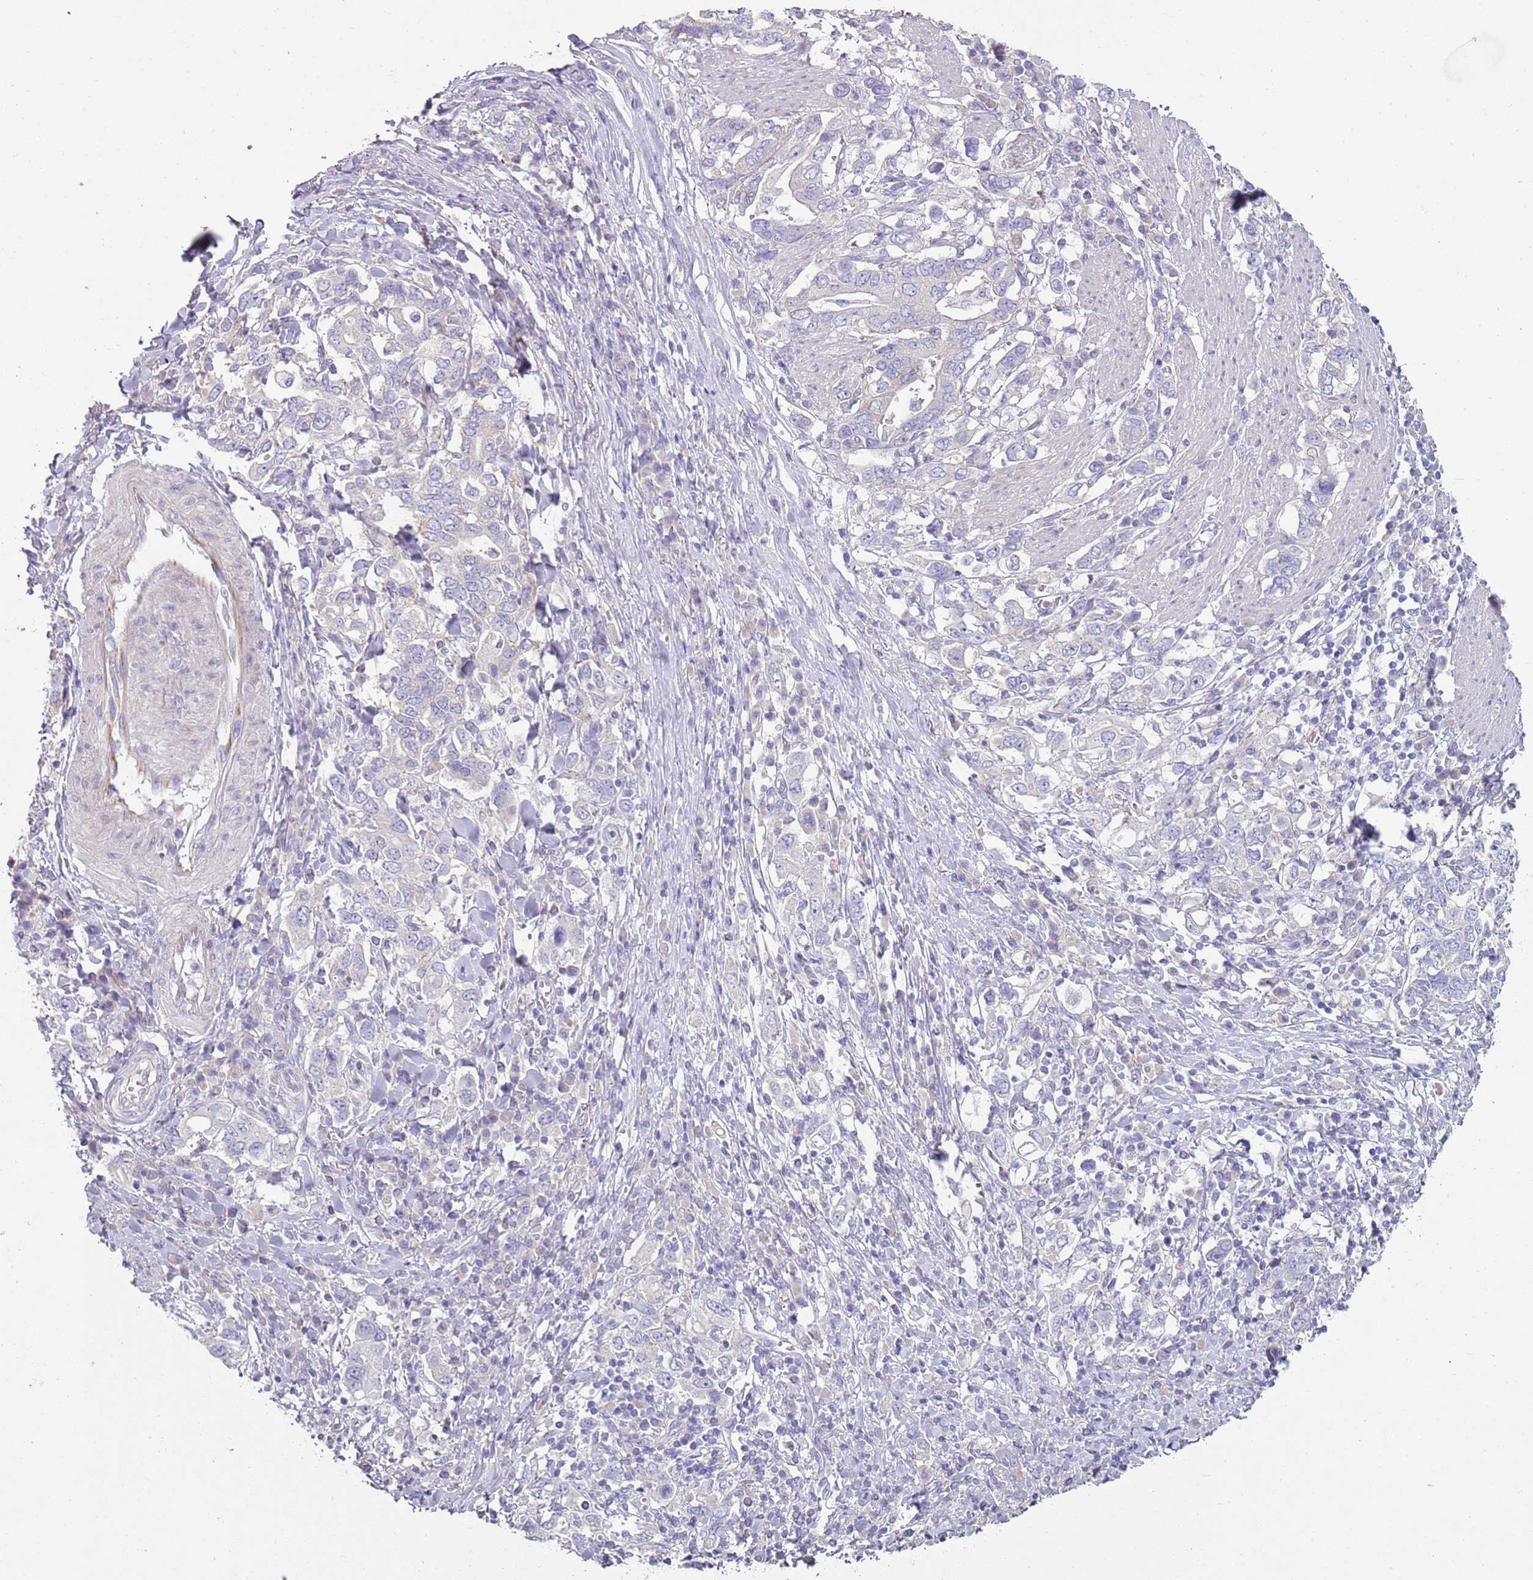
{"staining": {"intensity": "negative", "quantity": "none", "location": "none"}, "tissue": "stomach cancer", "cell_type": "Tumor cells", "image_type": "cancer", "snomed": [{"axis": "morphology", "description": "Adenocarcinoma, NOS"}, {"axis": "topography", "description": "Stomach, upper"}, {"axis": "topography", "description": "Stomach"}], "caption": "Stomach adenocarcinoma was stained to show a protein in brown. There is no significant positivity in tumor cells.", "gene": "ZNF583", "patient": {"sex": "male", "age": 62}}